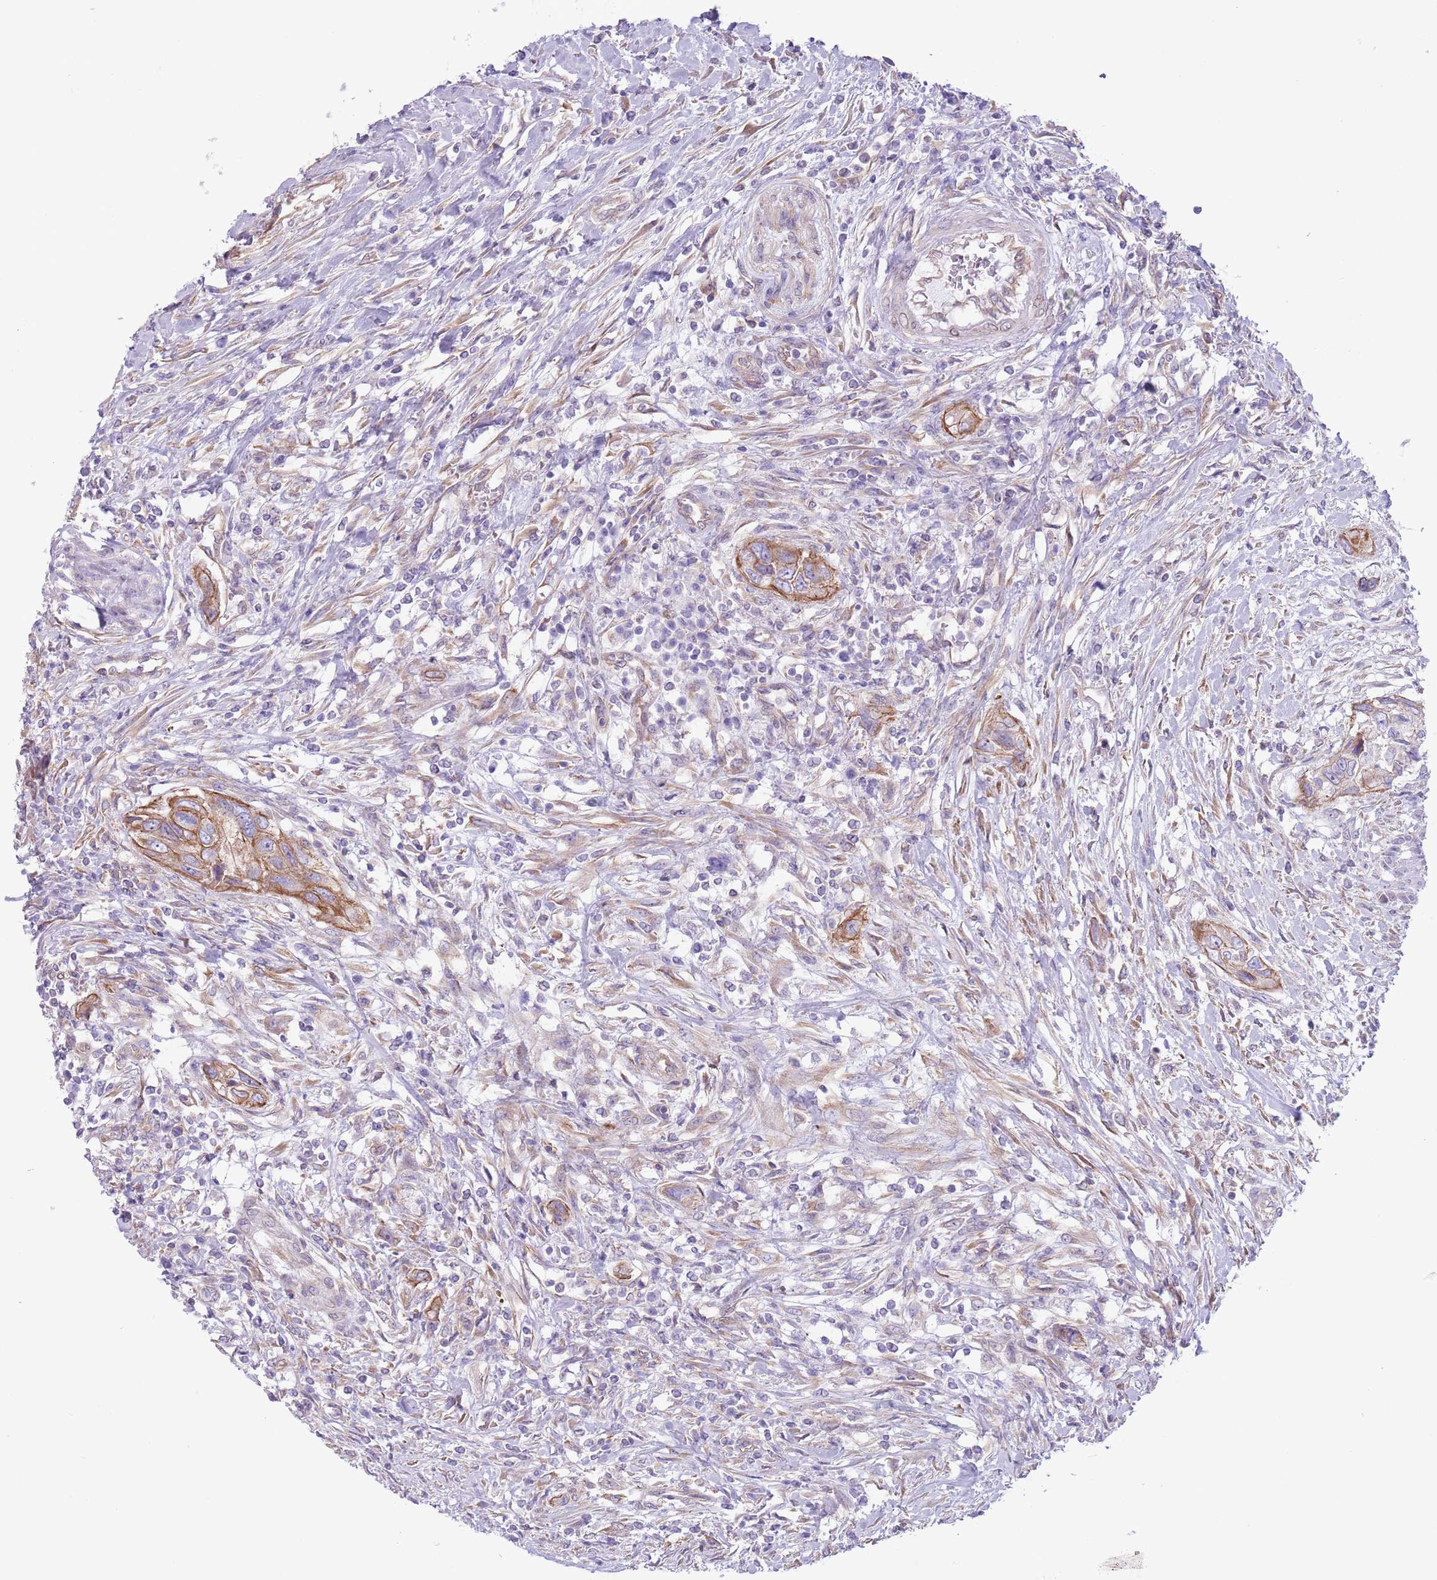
{"staining": {"intensity": "moderate", "quantity": "<25%", "location": "cytoplasmic/membranous"}, "tissue": "urothelial cancer", "cell_type": "Tumor cells", "image_type": "cancer", "snomed": [{"axis": "morphology", "description": "Urothelial carcinoma, High grade"}, {"axis": "topography", "description": "Urinary bladder"}], "caption": "The immunohistochemical stain shows moderate cytoplasmic/membranous positivity in tumor cells of urothelial cancer tissue.", "gene": "RBP3", "patient": {"sex": "female", "age": 60}}